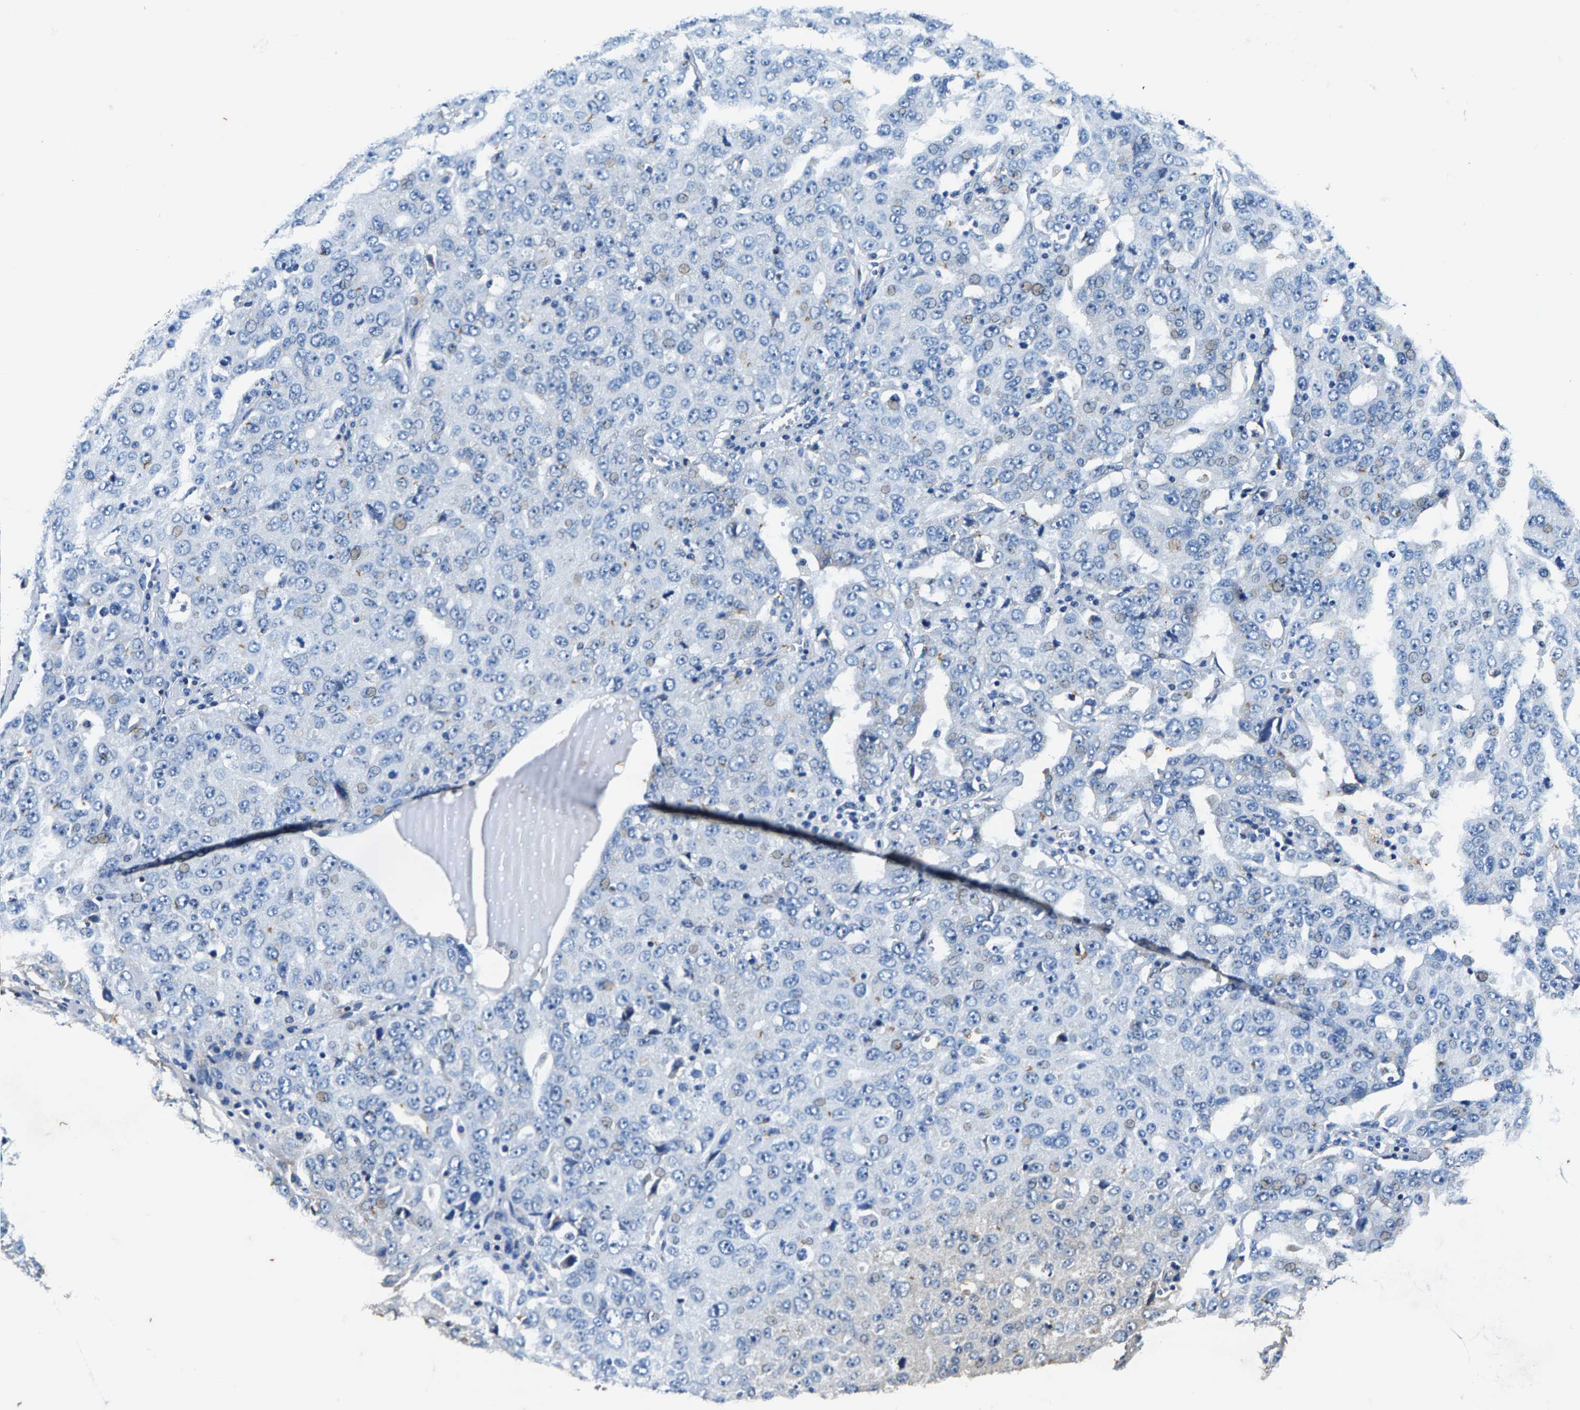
{"staining": {"intensity": "negative", "quantity": "none", "location": "none"}, "tissue": "ovarian cancer", "cell_type": "Tumor cells", "image_type": "cancer", "snomed": [{"axis": "morphology", "description": "Carcinoma, endometroid"}, {"axis": "topography", "description": "Ovary"}], "caption": "Human ovarian cancer stained for a protein using IHC shows no expression in tumor cells.", "gene": "PI4KB", "patient": {"sex": "female", "age": 62}}